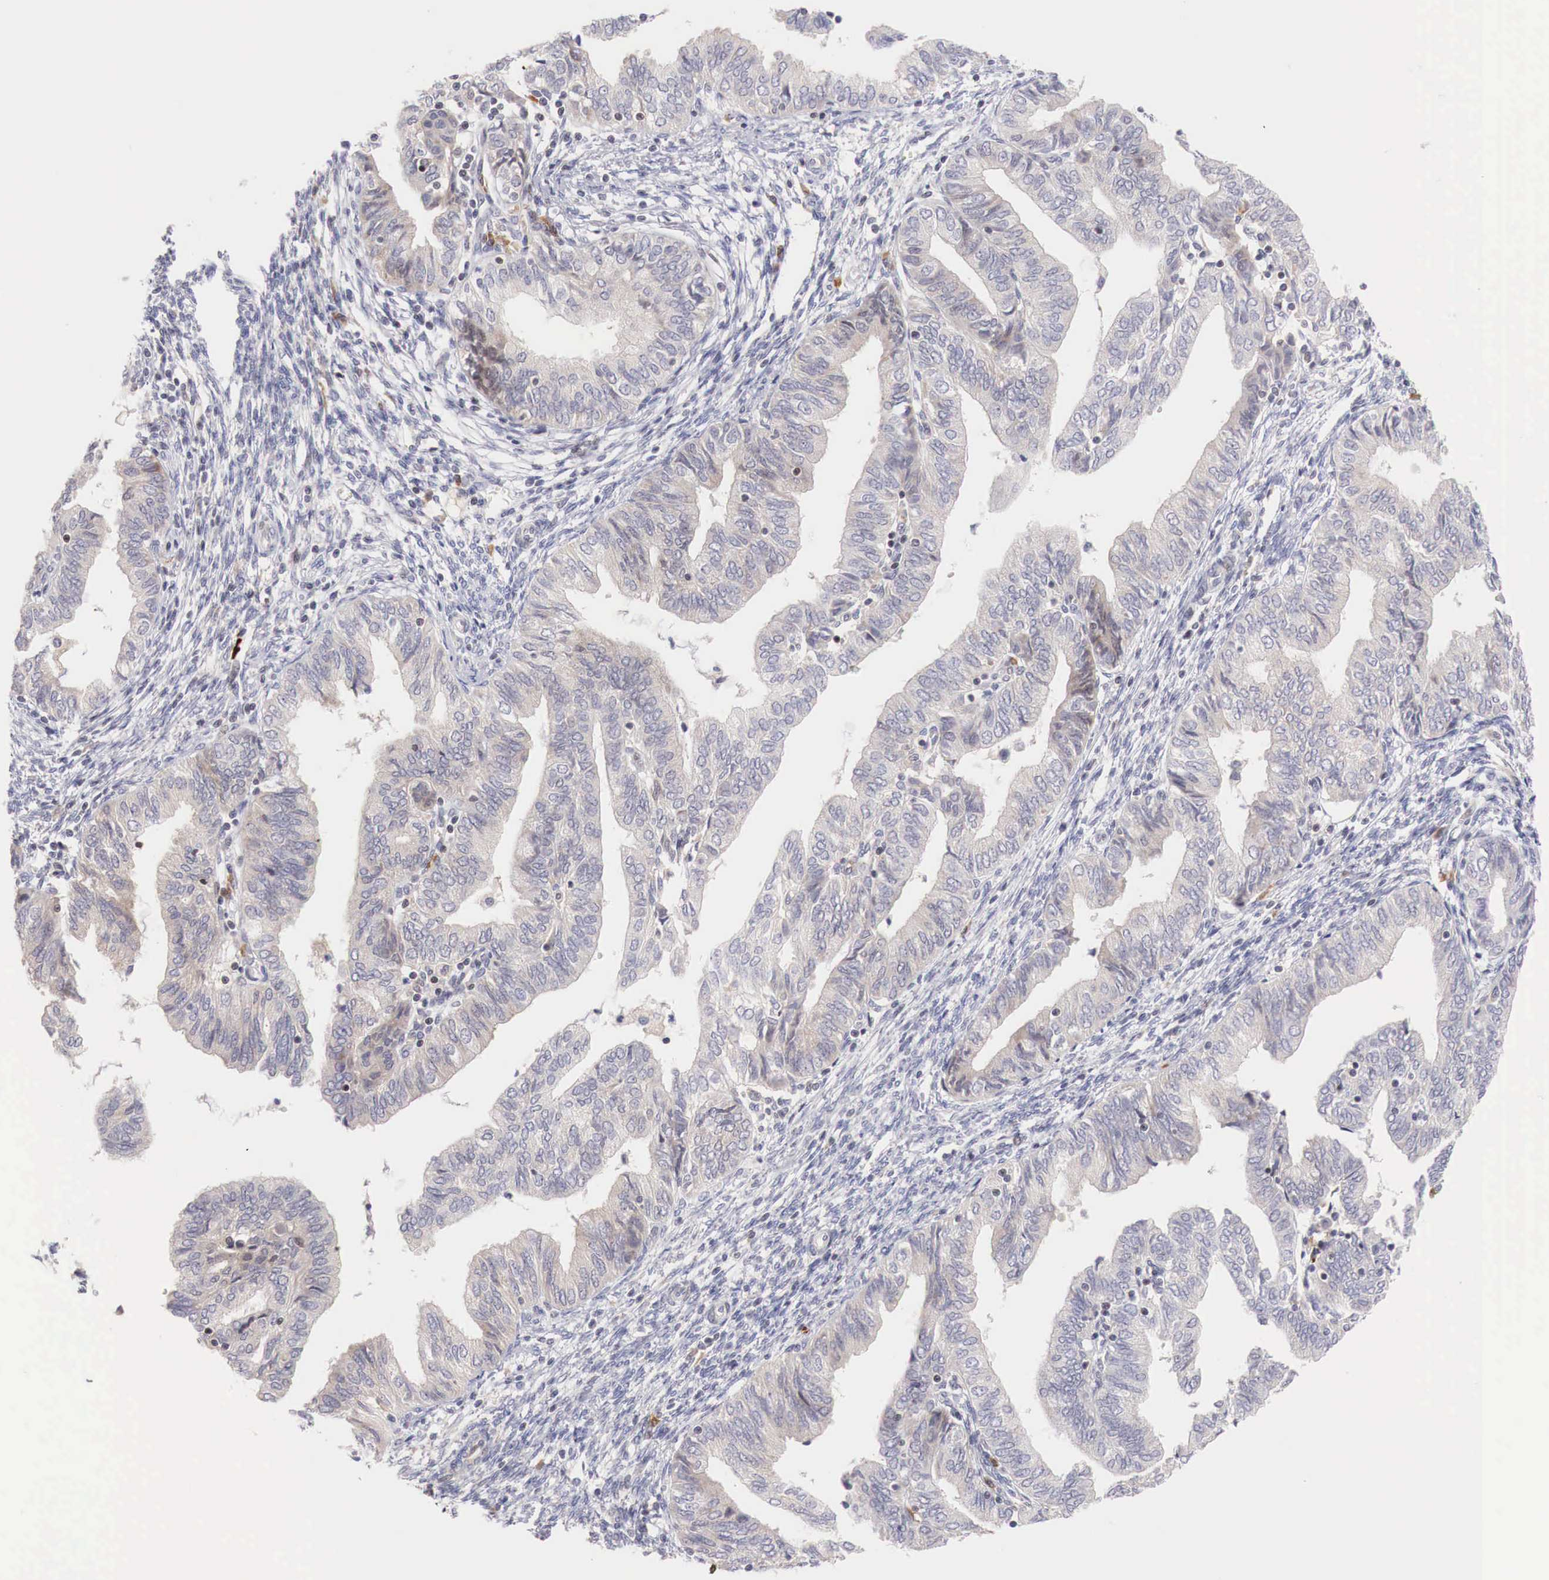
{"staining": {"intensity": "negative", "quantity": "none", "location": "none"}, "tissue": "endometrial cancer", "cell_type": "Tumor cells", "image_type": "cancer", "snomed": [{"axis": "morphology", "description": "Adenocarcinoma, NOS"}, {"axis": "topography", "description": "Endometrium"}], "caption": "This is an IHC histopathology image of human endometrial cancer. There is no staining in tumor cells.", "gene": "CLCN5", "patient": {"sex": "female", "age": 51}}